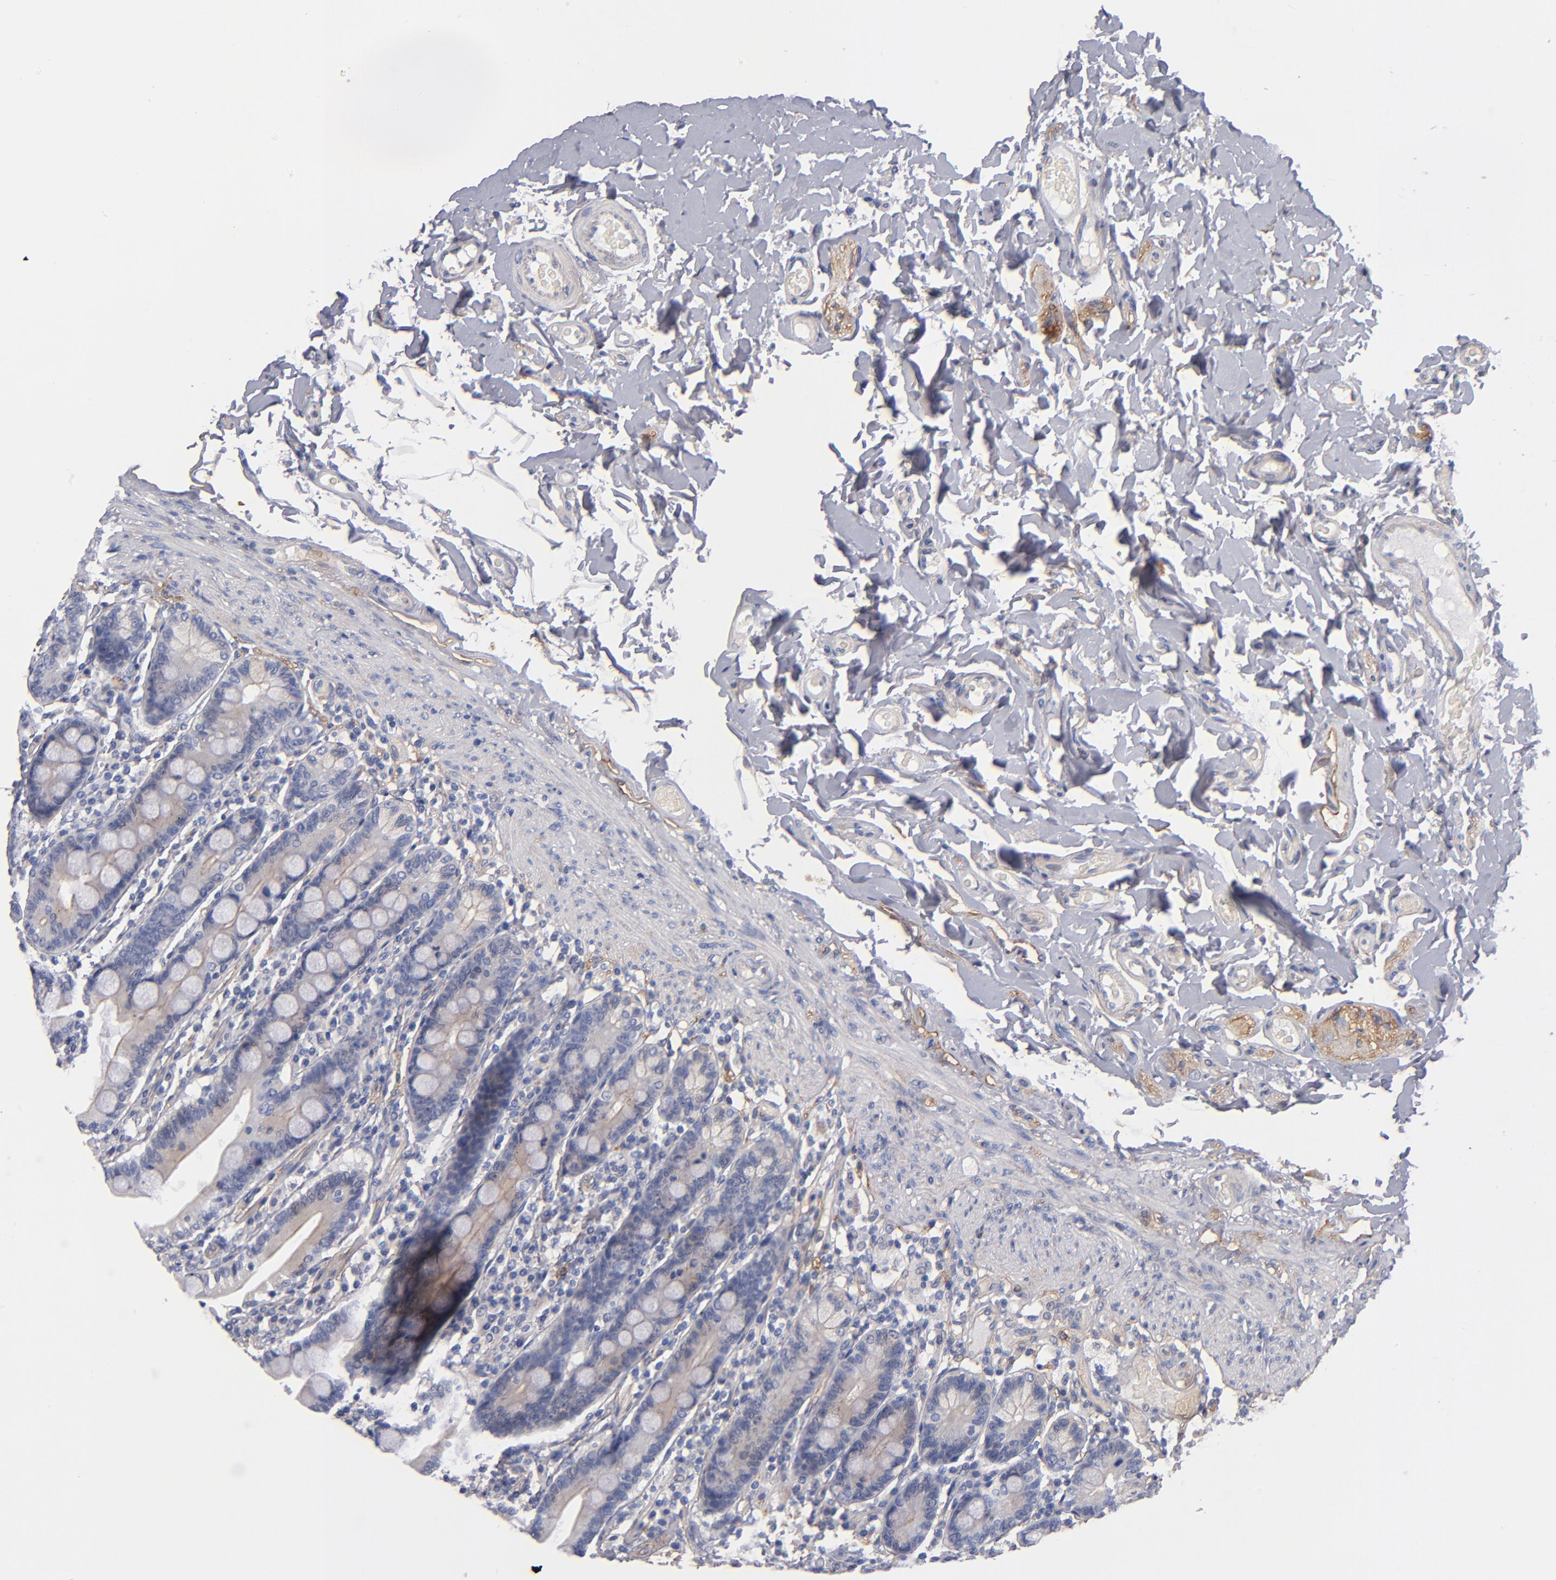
{"staining": {"intensity": "weak", "quantity": "25%-75%", "location": "cytoplasmic/membranous"}, "tissue": "duodenum", "cell_type": "Glandular cells", "image_type": "normal", "snomed": [{"axis": "morphology", "description": "Normal tissue, NOS"}, {"axis": "topography", "description": "Duodenum"}], "caption": "Glandular cells show low levels of weak cytoplasmic/membranous staining in about 25%-75% of cells in normal duodenum. Nuclei are stained in blue.", "gene": "PLSCR4", "patient": {"sex": "male", "age": 73}}